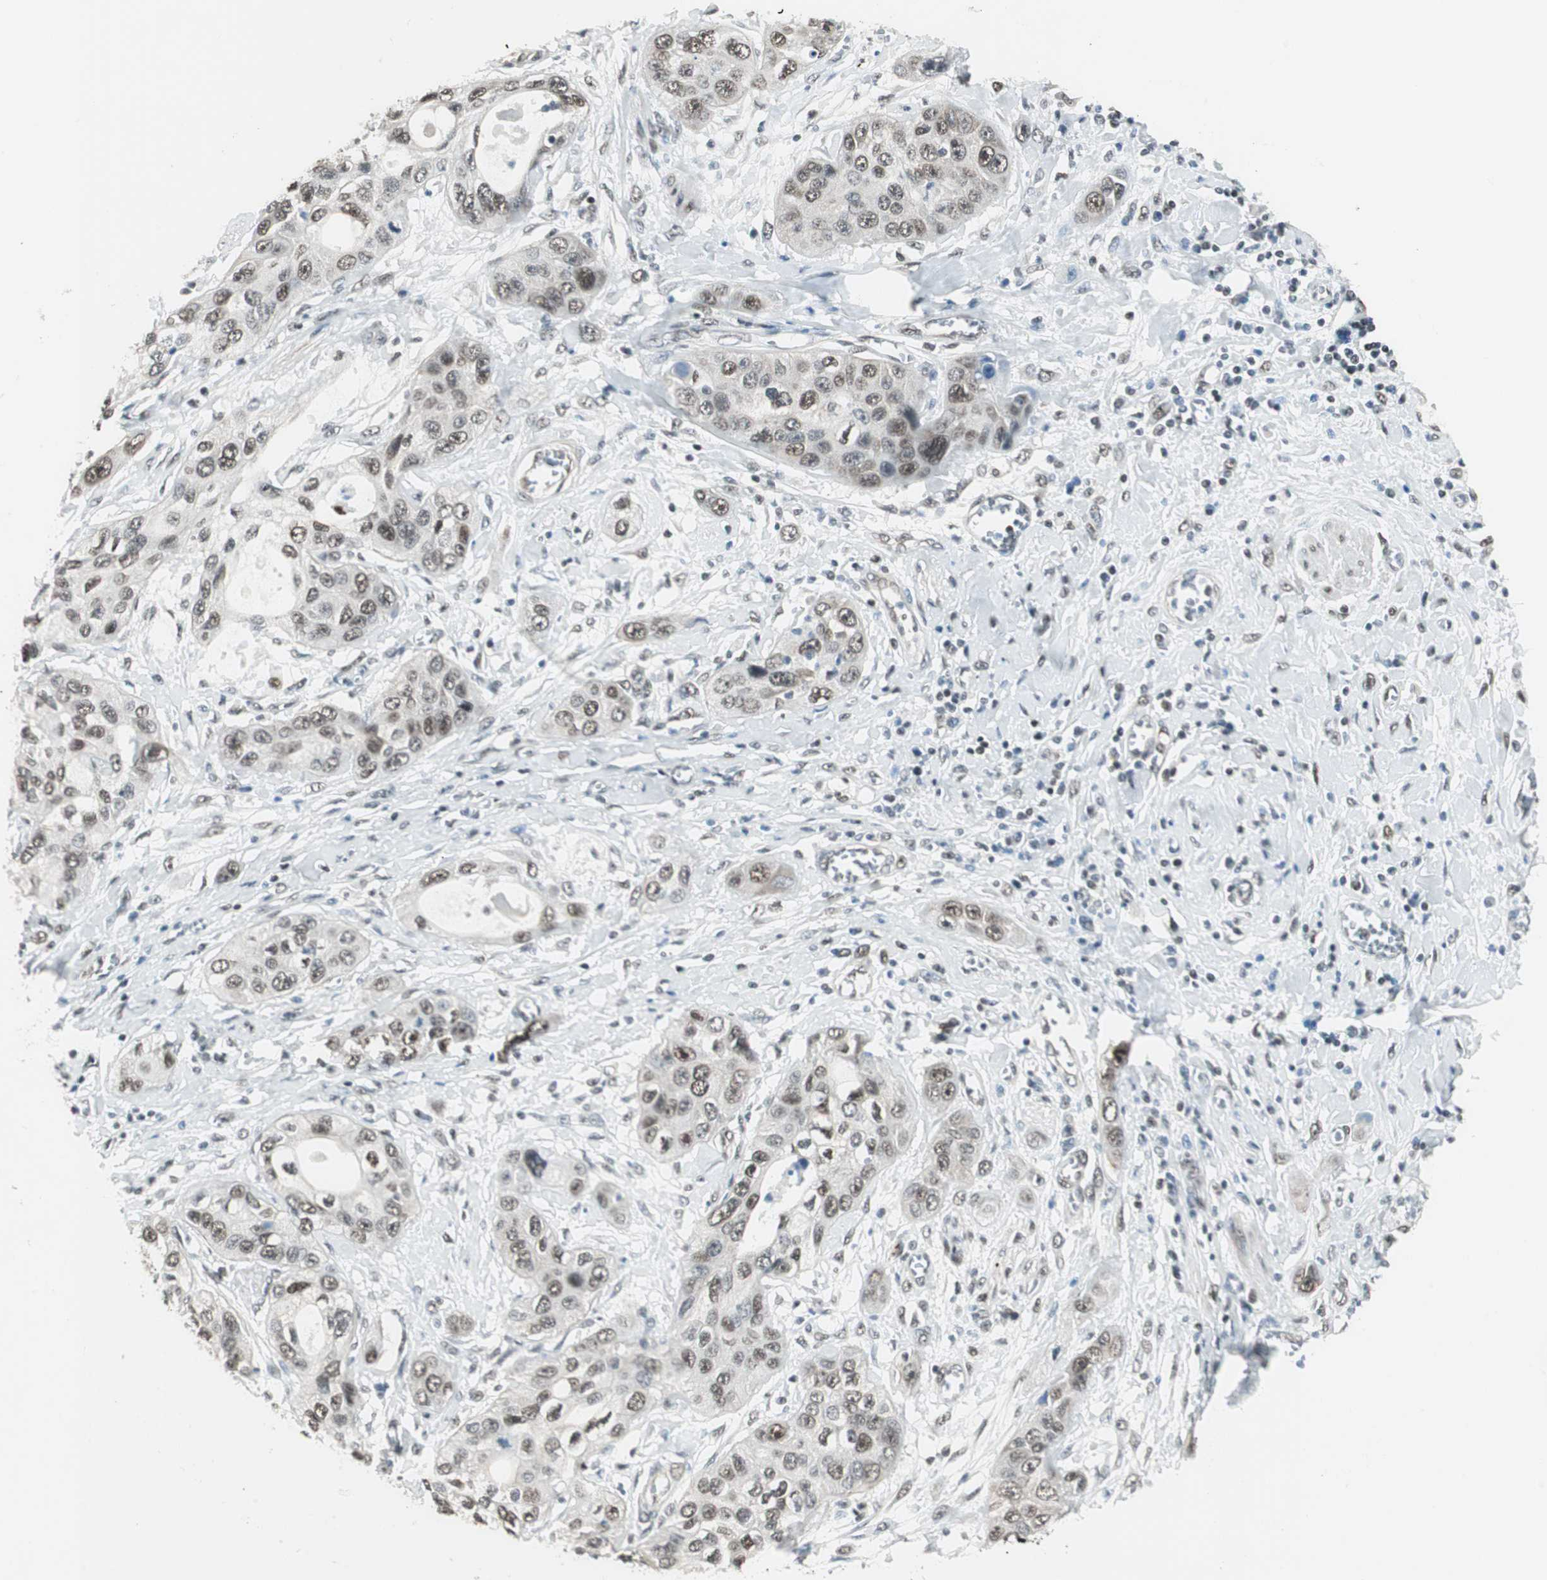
{"staining": {"intensity": "moderate", "quantity": ">75%", "location": "nuclear"}, "tissue": "pancreatic cancer", "cell_type": "Tumor cells", "image_type": "cancer", "snomed": [{"axis": "morphology", "description": "Adenocarcinoma, NOS"}, {"axis": "topography", "description": "Pancreas"}], "caption": "Protein positivity by IHC exhibits moderate nuclear positivity in approximately >75% of tumor cells in pancreatic adenocarcinoma. (DAB = brown stain, brightfield microscopy at high magnification).", "gene": "ZBTB17", "patient": {"sex": "female", "age": 70}}